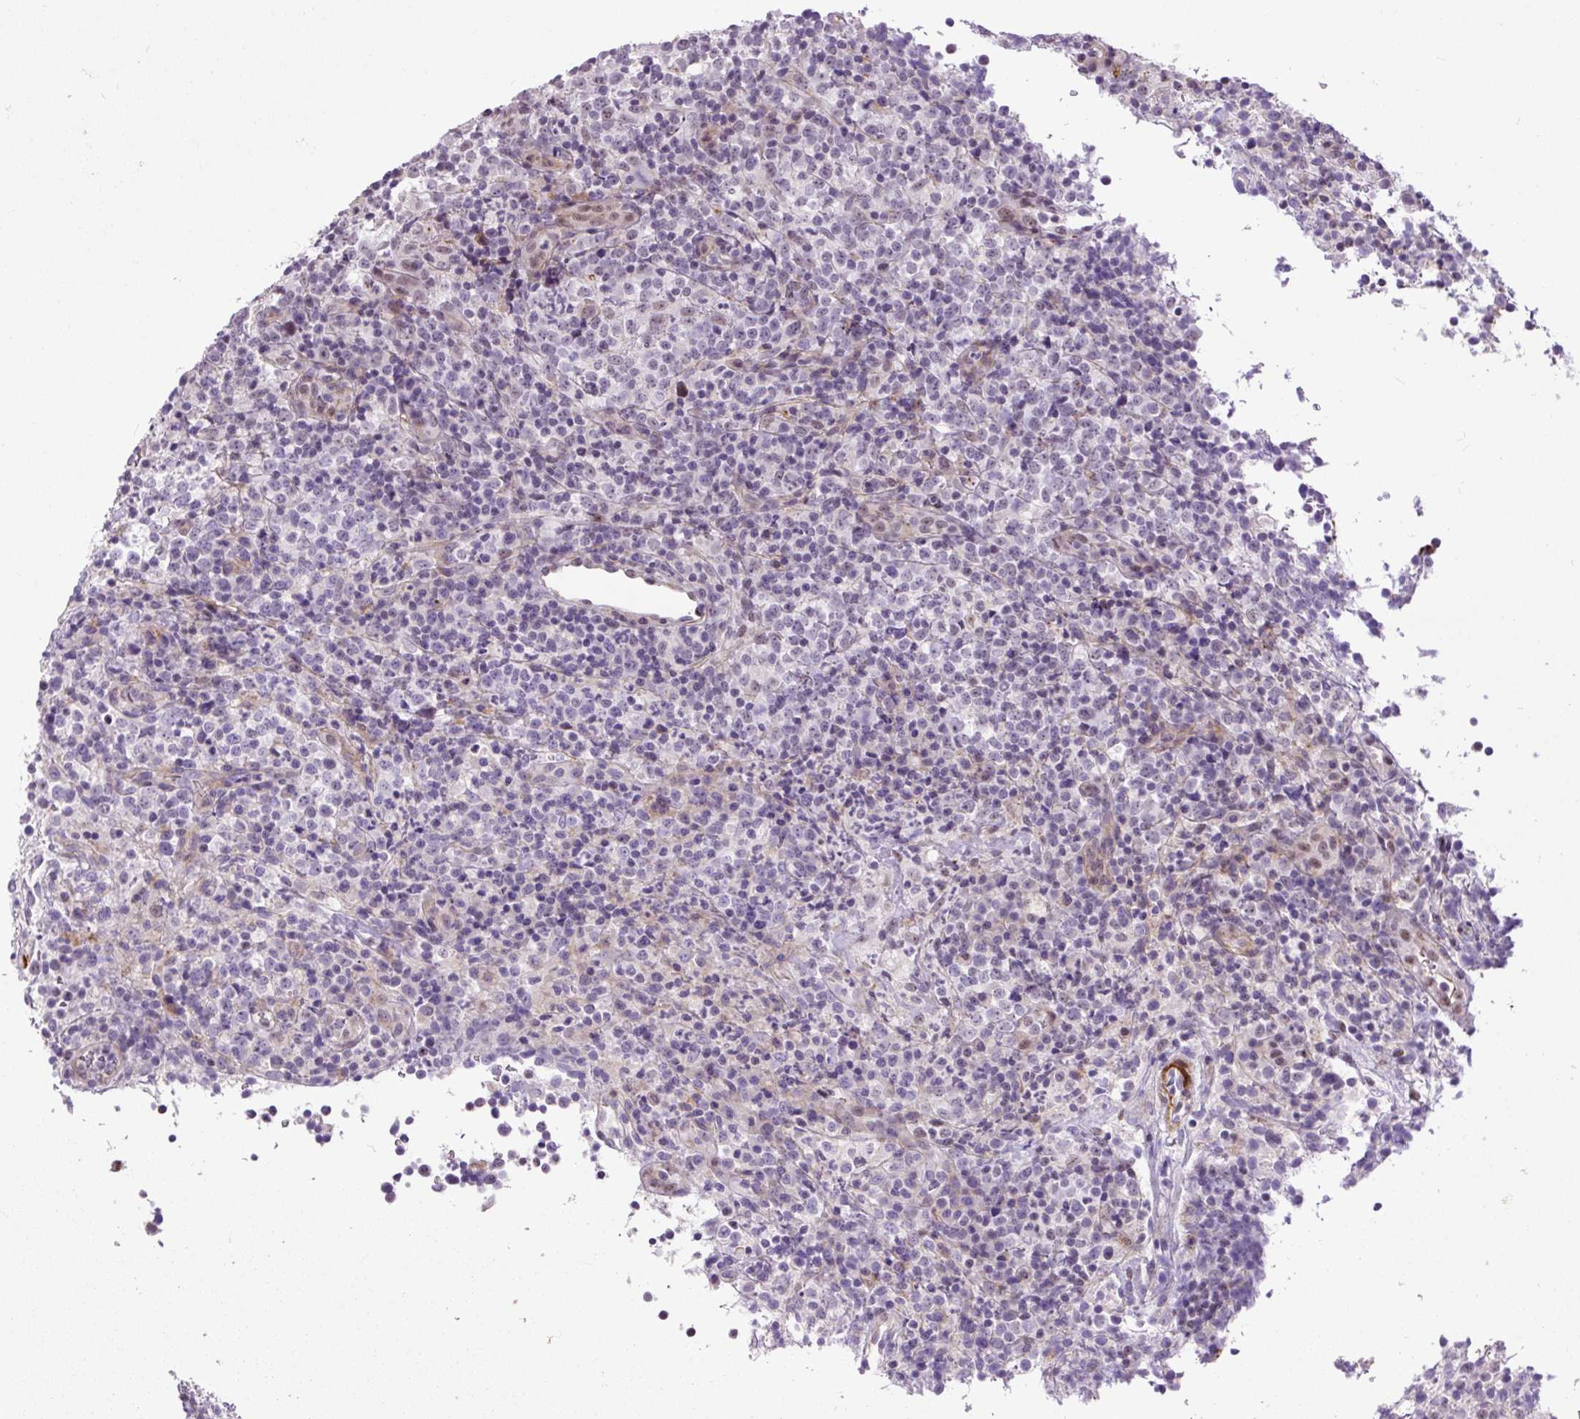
{"staining": {"intensity": "negative", "quantity": "none", "location": "none"}, "tissue": "lymphoma", "cell_type": "Tumor cells", "image_type": "cancer", "snomed": [{"axis": "morphology", "description": "Malignant lymphoma, non-Hodgkin's type, High grade"}, {"axis": "topography", "description": "Lymph node"}], "caption": "Tumor cells are negative for protein expression in human malignant lymphoma, non-Hodgkin's type (high-grade).", "gene": "ZNF197", "patient": {"sex": "male", "age": 54}}